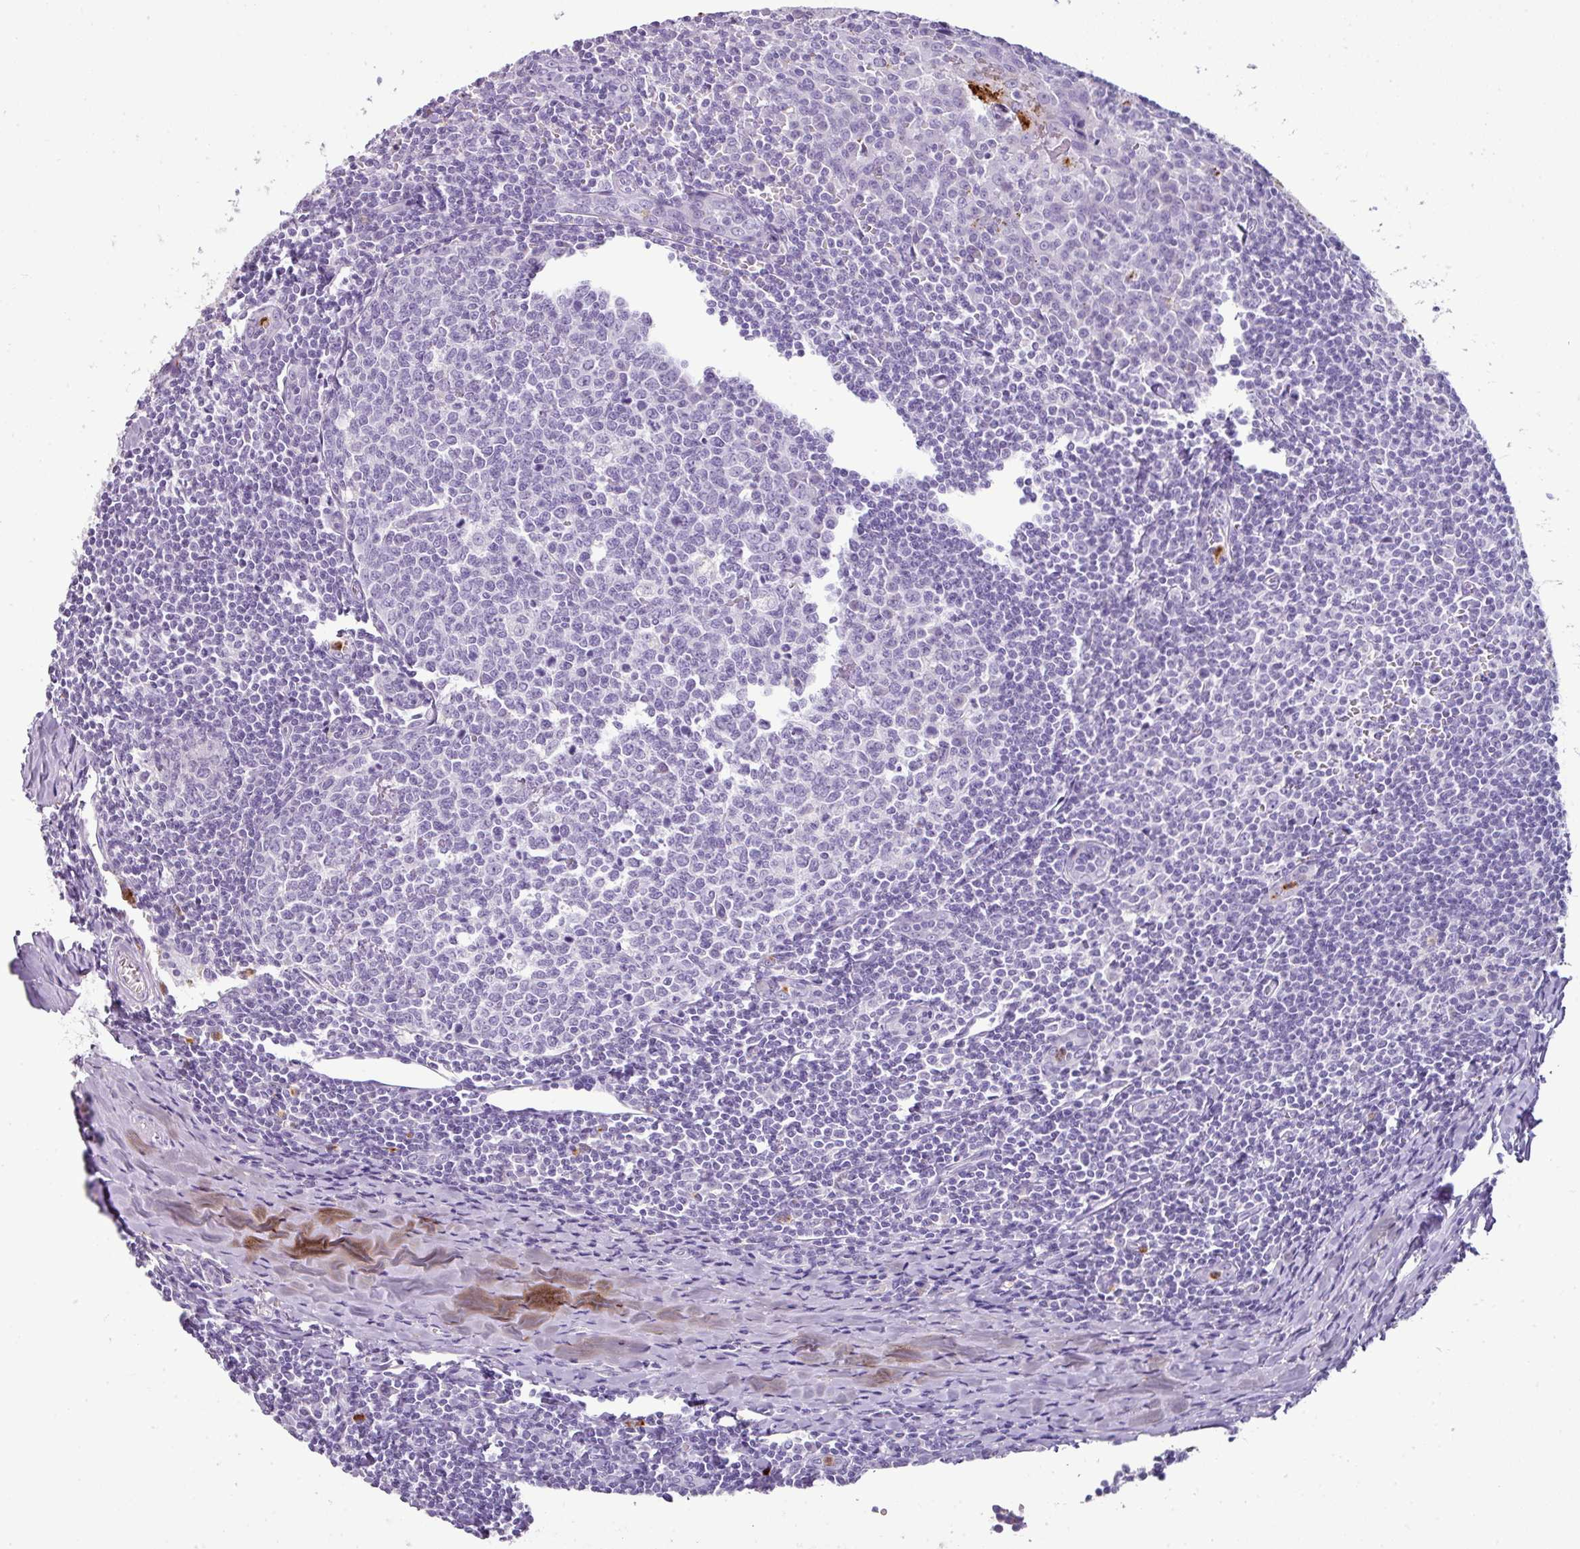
{"staining": {"intensity": "negative", "quantity": "none", "location": "none"}, "tissue": "tonsil", "cell_type": "Germinal center cells", "image_type": "normal", "snomed": [{"axis": "morphology", "description": "Normal tissue, NOS"}, {"axis": "topography", "description": "Tonsil"}], "caption": "The photomicrograph reveals no staining of germinal center cells in normal tonsil.", "gene": "CTSG", "patient": {"sex": "male", "age": 27}}